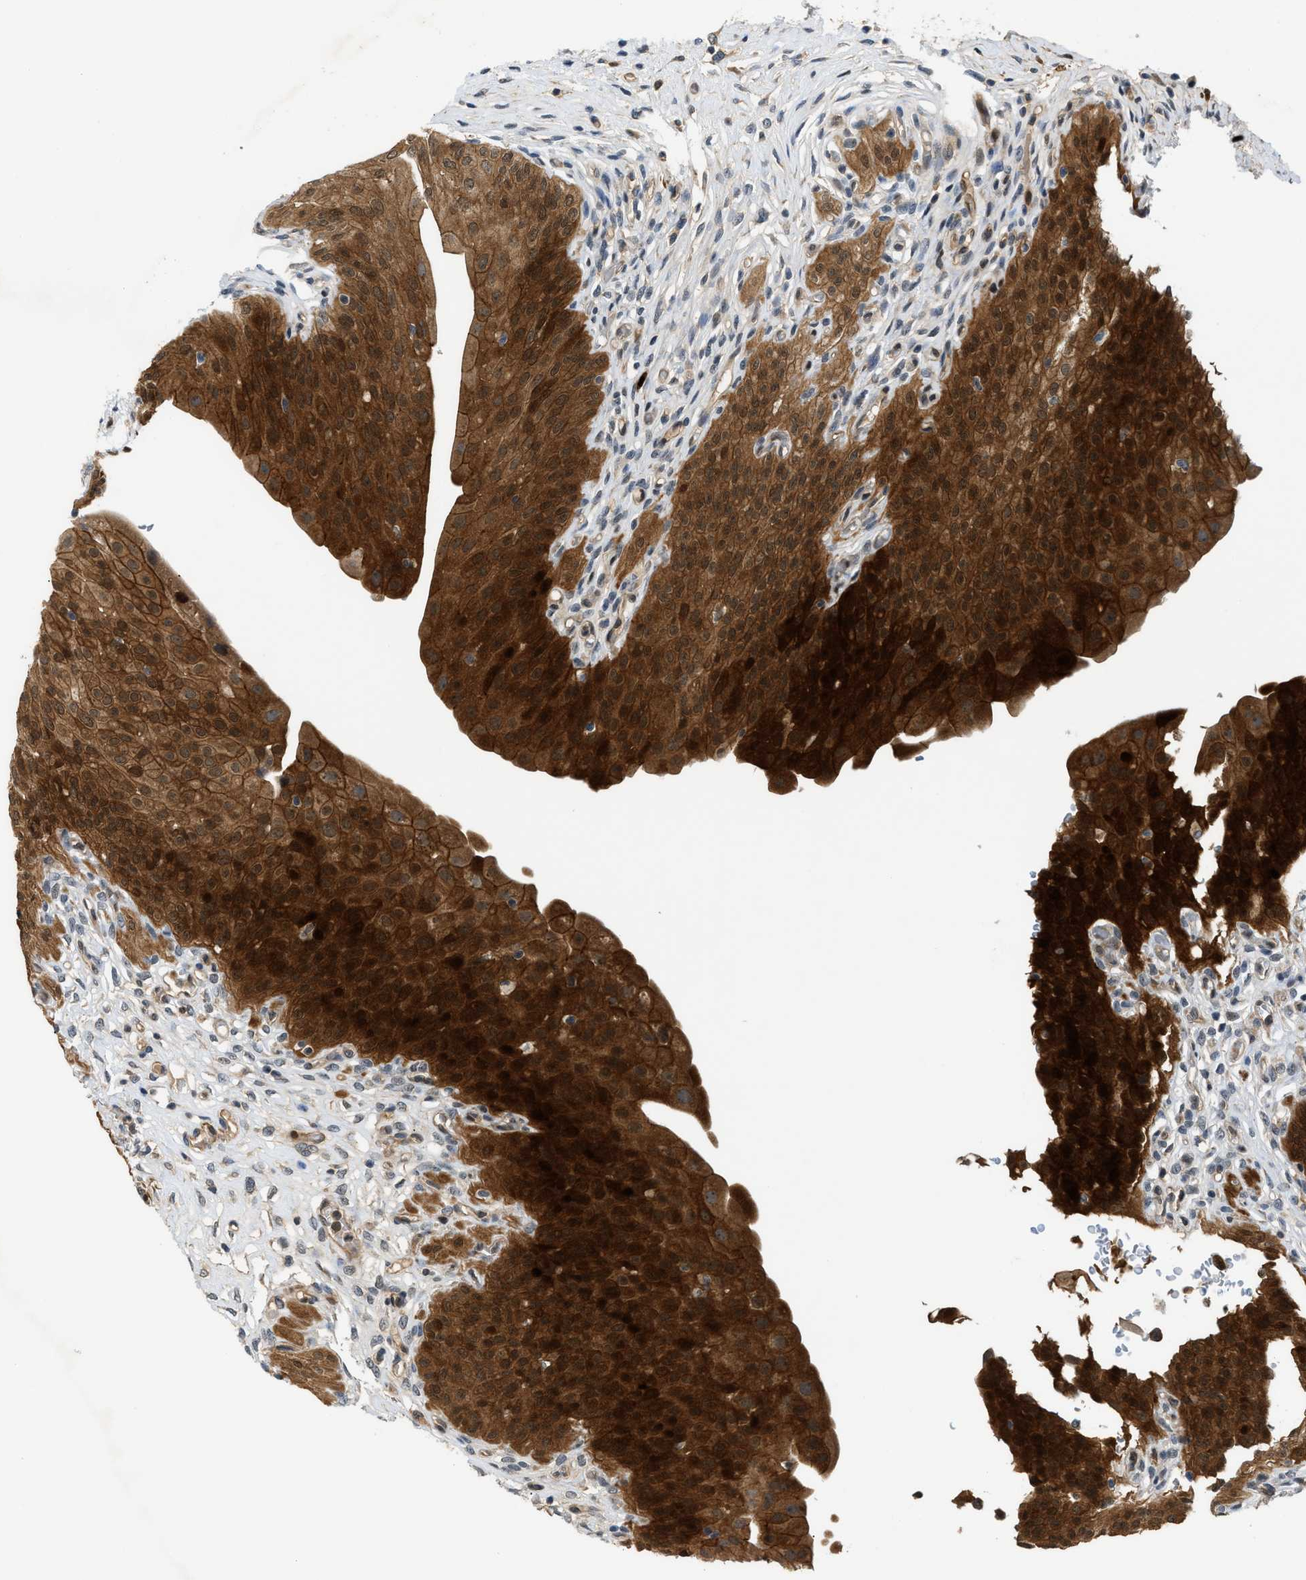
{"staining": {"intensity": "strong", "quantity": ">75%", "location": "cytoplasmic/membranous,nuclear"}, "tissue": "urinary bladder", "cell_type": "Urothelial cells", "image_type": "normal", "snomed": [{"axis": "morphology", "description": "Normal tissue, NOS"}, {"axis": "topography", "description": "Urinary bladder"}], "caption": "Protein staining displays strong cytoplasmic/membranous,nuclear expression in approximately >75% of urothelial cells in benign urinary bladder.", "gene": "TRAK2", "patient": {"sex": "male", "age": 46}}